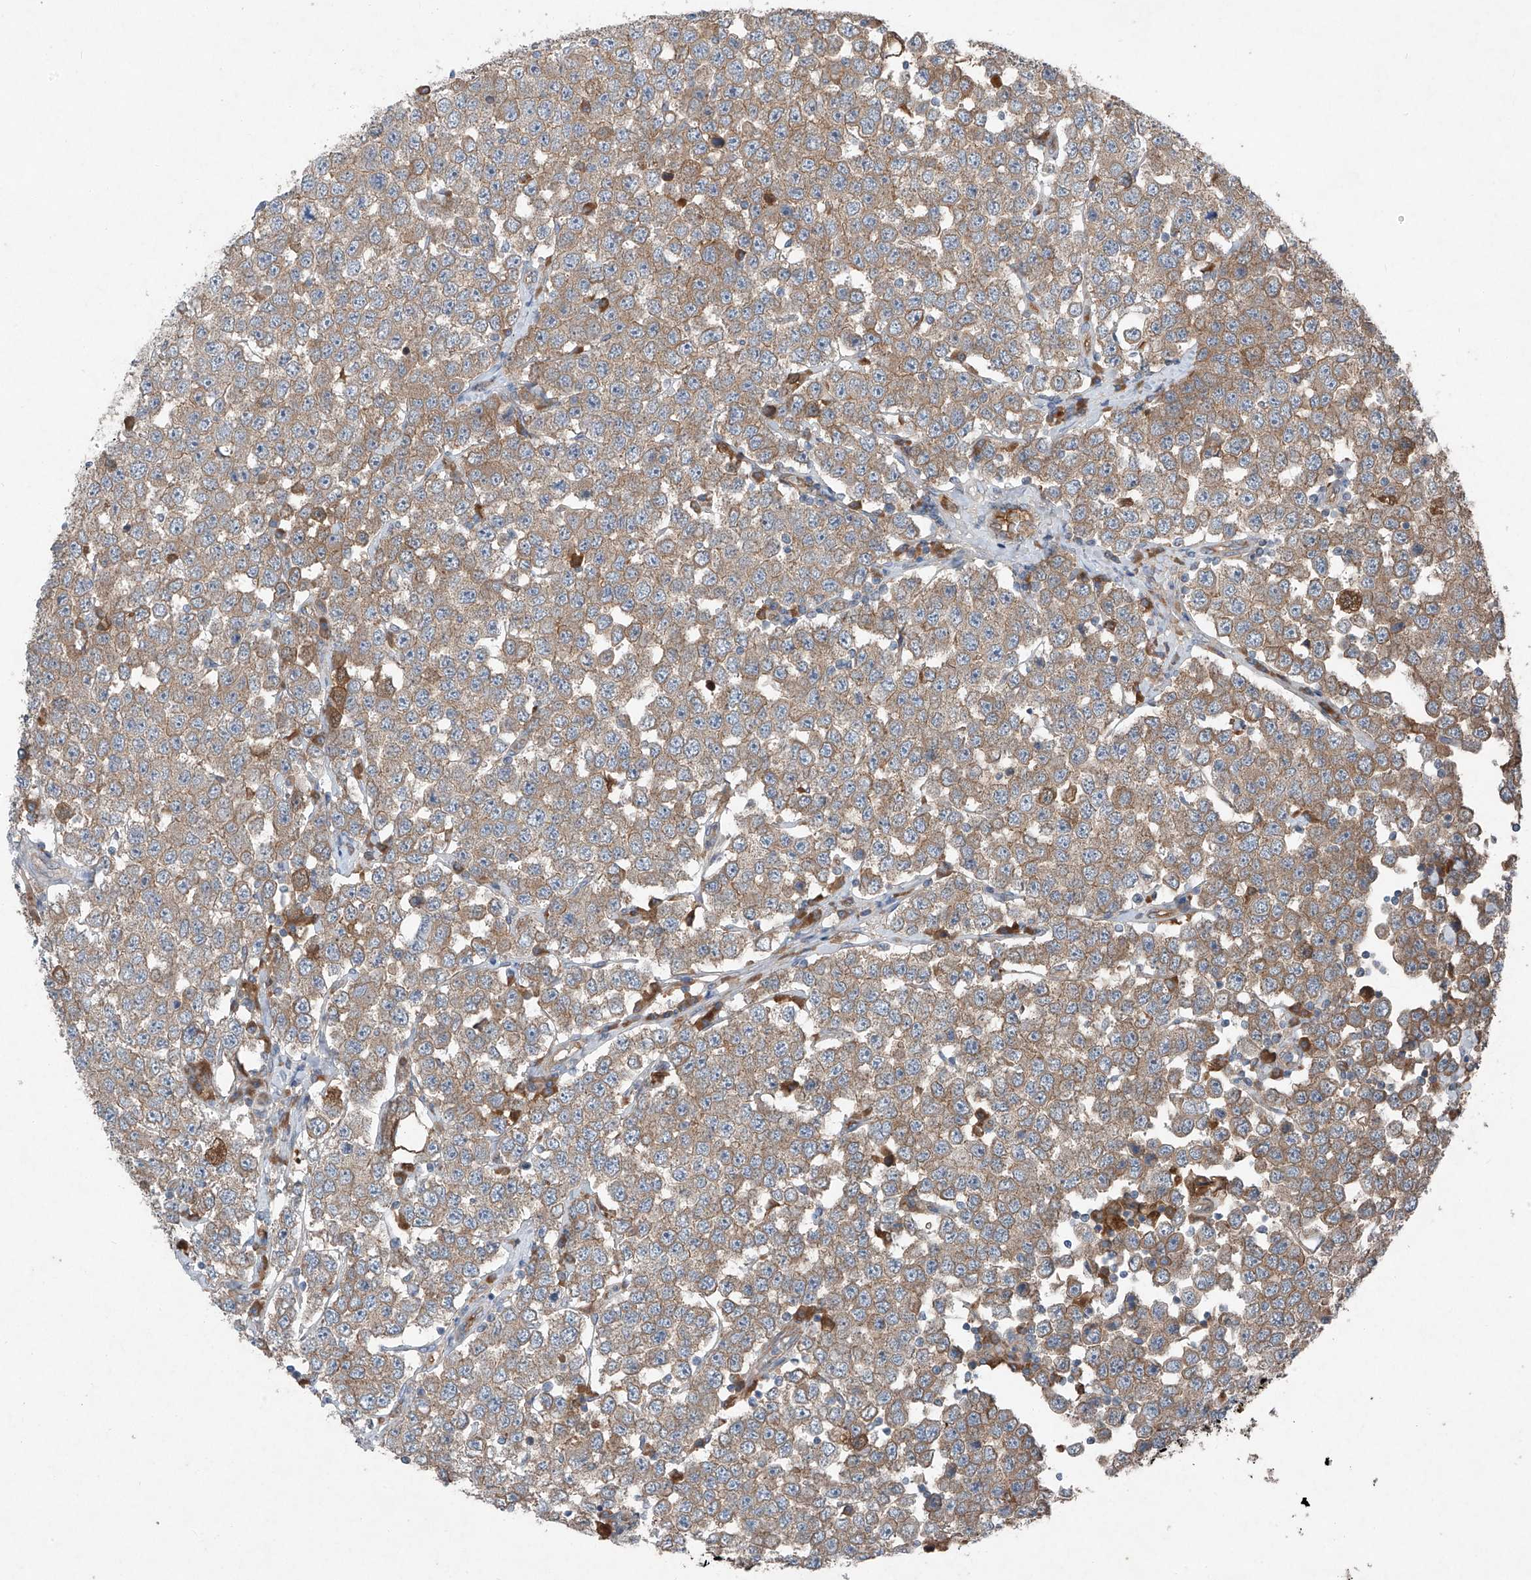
{"staining": {"intensity": "moderate", "quantity": ">75%", "location": "cytoplasmic/membranous"}, "tissue": "testis cancer", "cell_type": "Tumor cells", "image_type": "cancer", "snomed": [{"axis": "morphology", "description": "Seminoma, NOS"}, {"axis": "topography", "description": "Testis"}], "caption": "Testis cancer was stained to show a protein in brown. There is medium levels of moderate cytoplasmic/membranous positivity in about >75% of tumor cells.", "gene": "FOXRED2", "patient": {"sex": "male", "age": 28}}